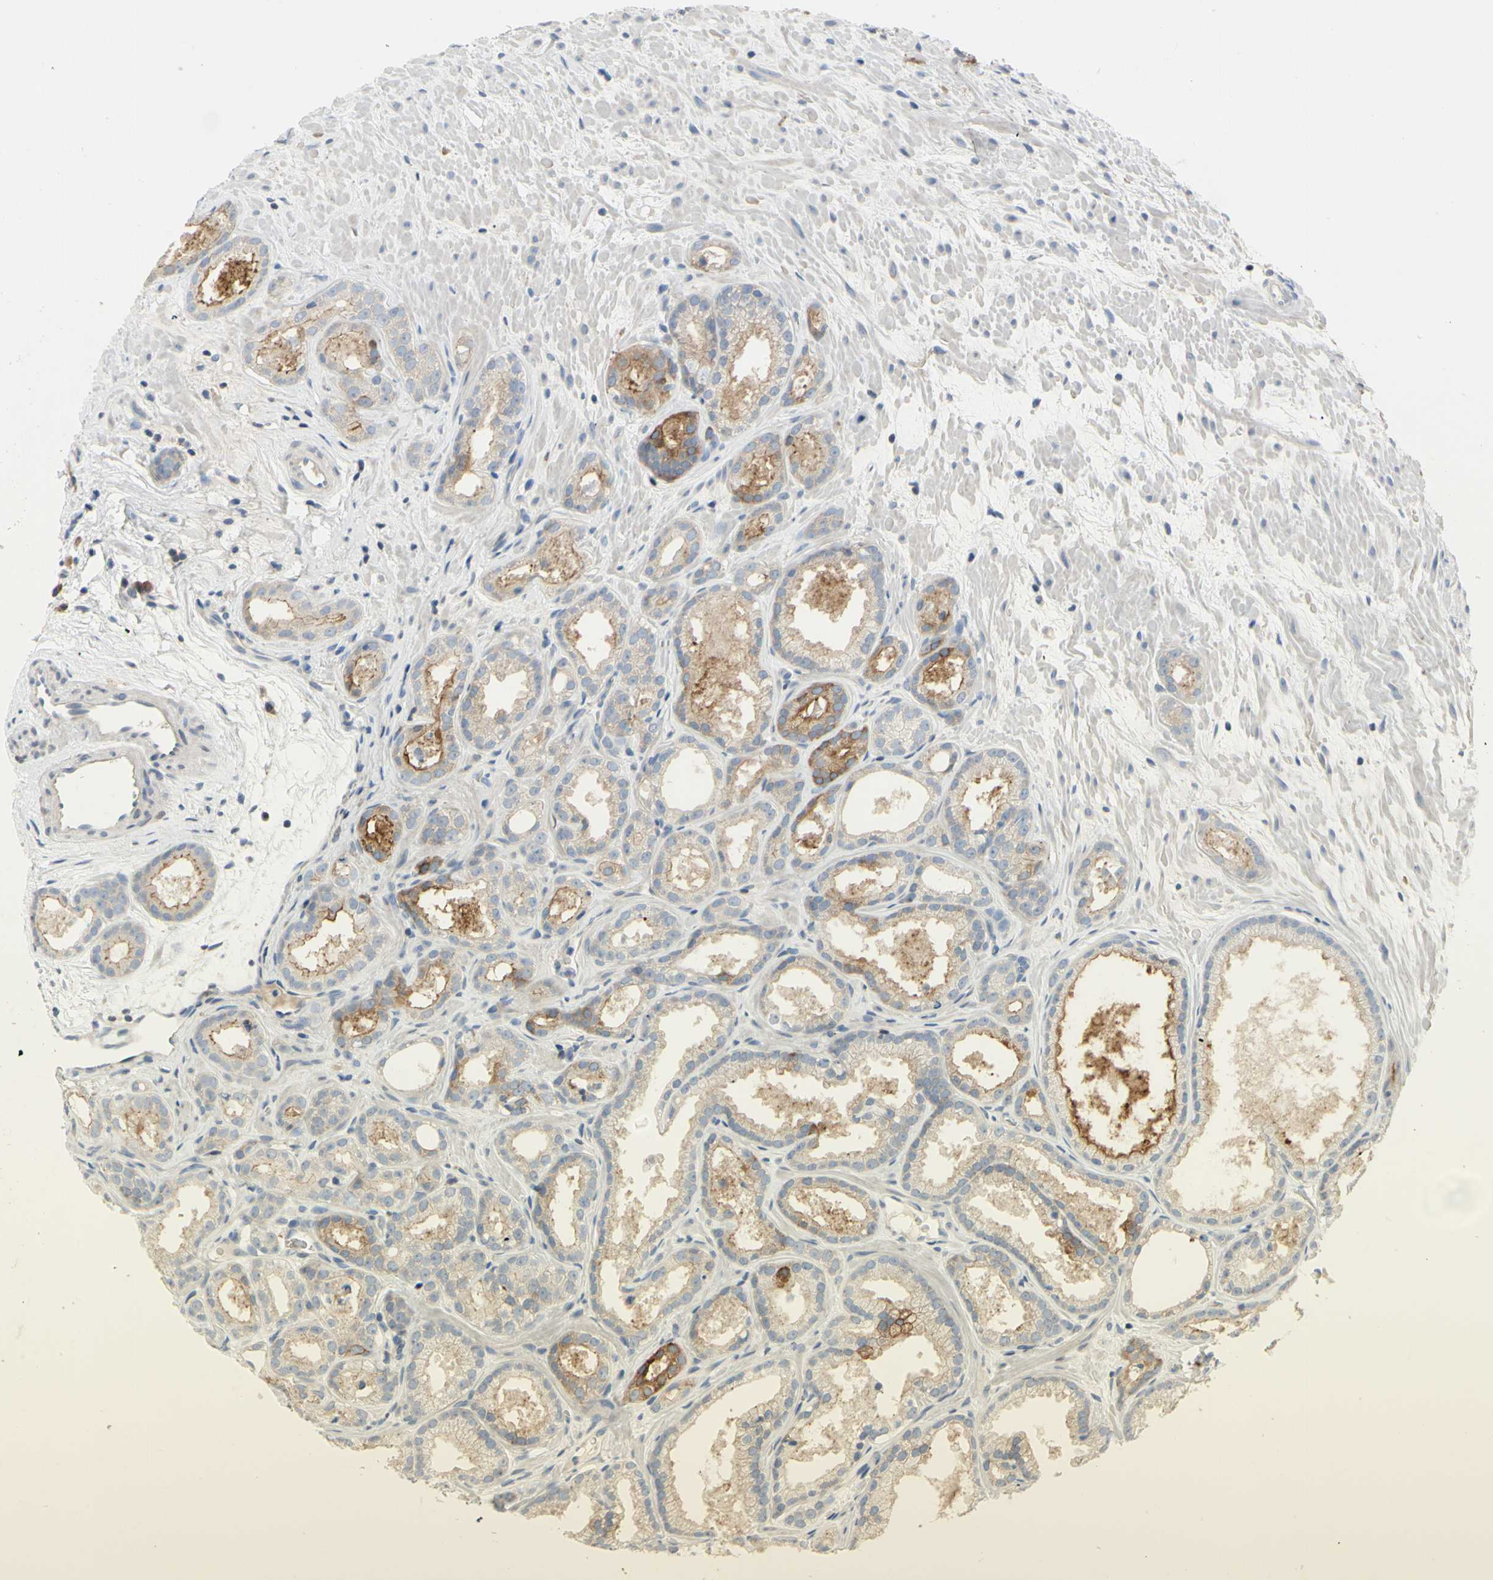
{"staining": {"intensity": "weak", "quantity": ">75%", "location": "cytoplasmic/membranous"}, "tissue": "prostate cancer", "cell_type": "Tumor cells", "image_type": "cancer", "snomed": [{"axis": "morphology", "description": "Adenocarcinoma, Low grade"}, {"axis": "topography", "description": "Prostate"}], "caption": "This is an image of immunohistochemistry (IHC) staining of adenocarcinoma (low-grade) (prostate), which shows weak expression in the cytoplasmic/membranous of tumor cells.", "gene": "MUC1", "patient": {"sex": "male", "age": 57}}